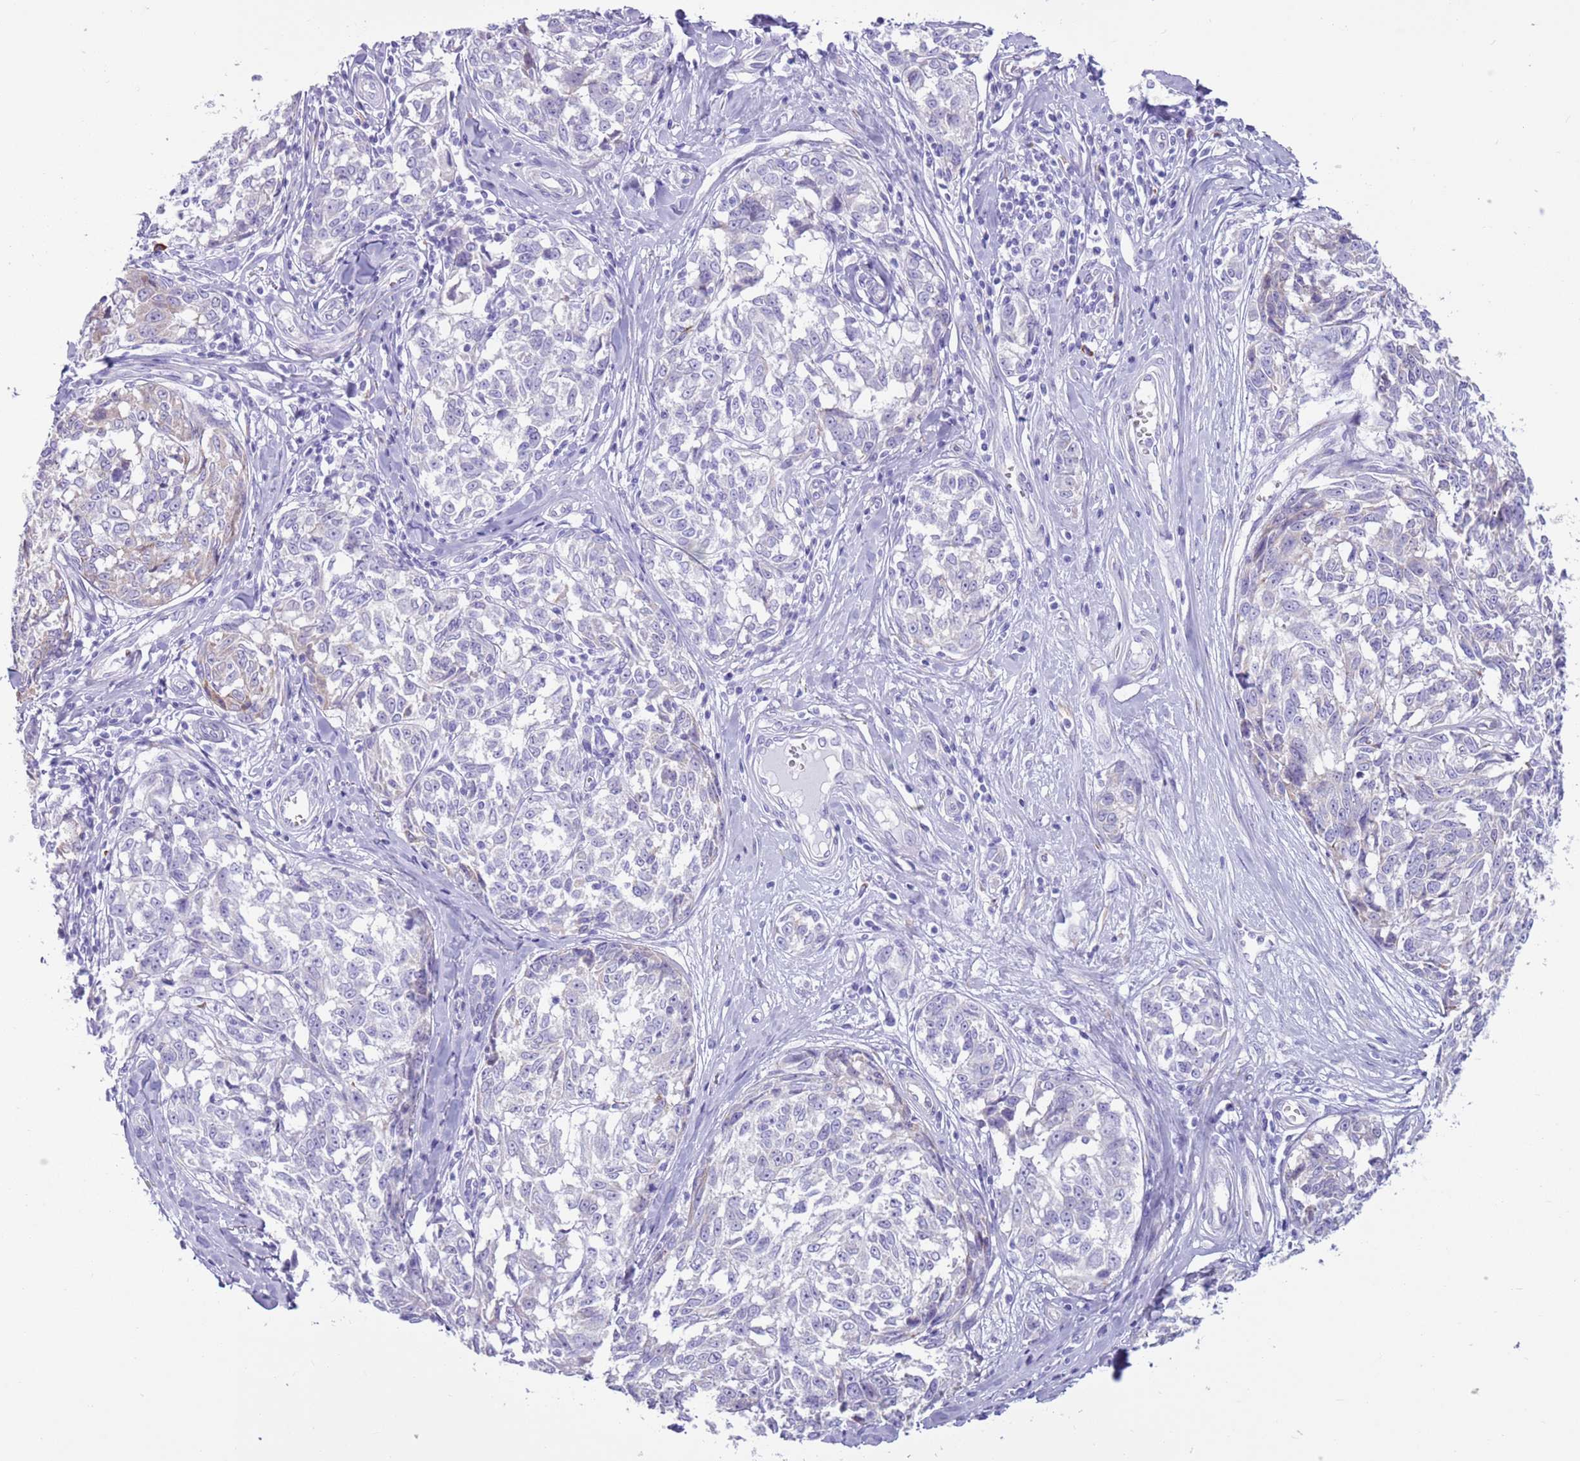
{"staining": {"intensity": "negative", "quantity": "none", "location": "none"}, "tissue": "melanoma", "cell_type": "Tumor cells", "image_type": "cancer", "snomed": [{"axis": "morphology", "description": "Normal tissue, NOS"}, {"axis": "morphology", "description": "Malignant melanoma, NOS"}, {"axis": "topography", "description": "Skin"}], "caption": "Immunohistochemistry (IHC) of human melanoma demonstrates no positivity in tumor cells.", "gene": "LY6G5B", "patient": {"sex": "female", "age": 64}}